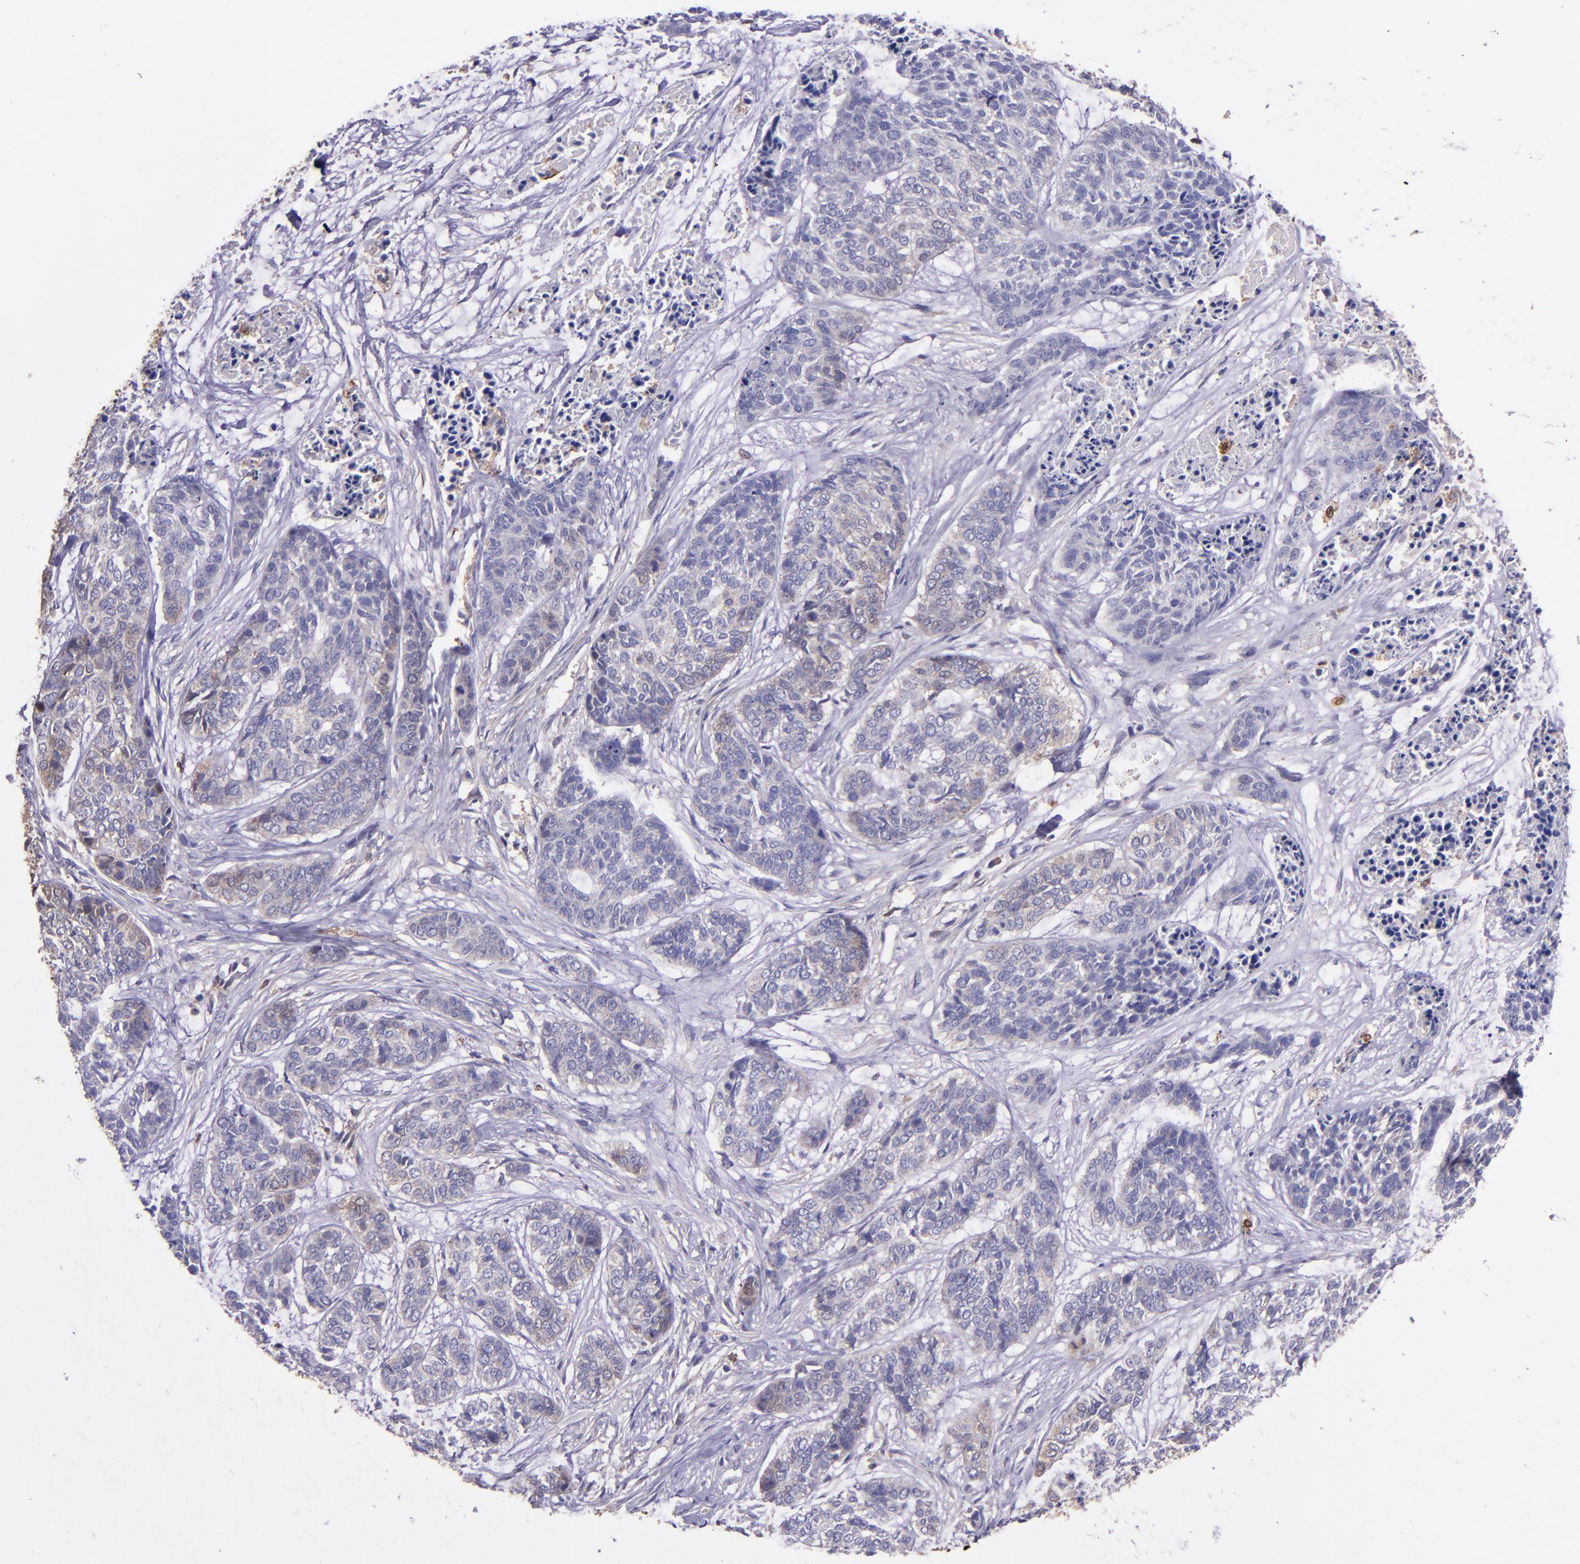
{"staining": {"intensity": "weak", "quantity": "<25%", "location": "cytoplasmic/membranous"}, "tissue": "skin cancer", "cell_type": "Tumor cells", "image_type": "cancer", "snomed": [{"axis": "morphology", "description": "Basal cell carcinoma"}, {"axis": "topography", "description": "Skin"}], "caption": "DAB (3,3'-diaminobenzidine) immunohistochemical staining of human basal cell carcinoma (skin) reveals no significant positivity in tumor cells.", "gene": "WASHC1", "patient": {"sex": "female", "age": 64}}